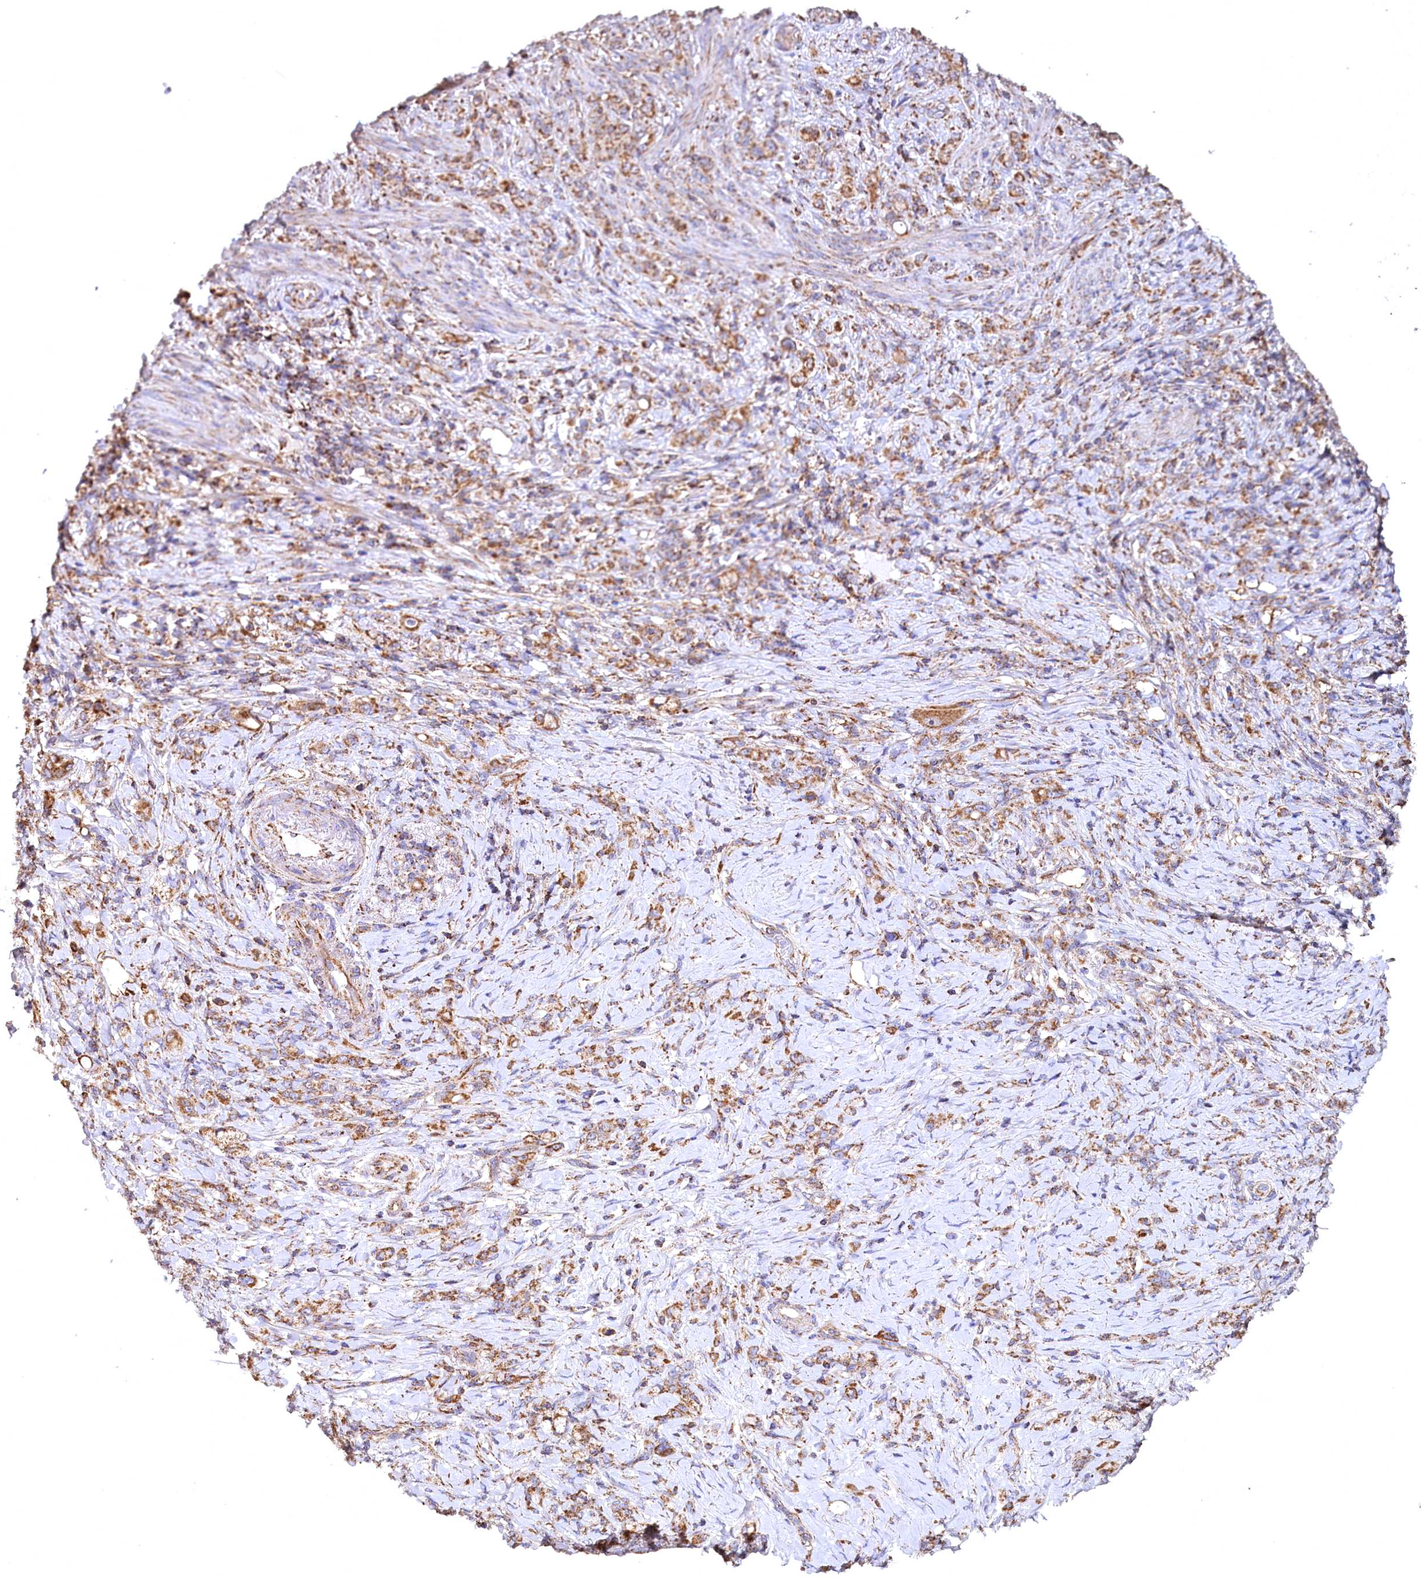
{"staining": {"intensity": "moderate", "quantity": ">75%", "location": "cytoplasmic/membranous"}, "tissue": "stomach cancer", "cell_type": "Tumor cells", "image_type": "cancer", "snomed": [{"axis": "morphology", "description": "Adenocarcinoma, NOS"}, {"axis": "topography", "description": "Stomach"}], "caption": "Tumor cells demonstrate moderate cytoplasmic/membranous expression in approximately >75% of cells in adenocarcinoma (stomach).", "gene": "NUDT15", "patient": {"sex": "female", "age": 79}}